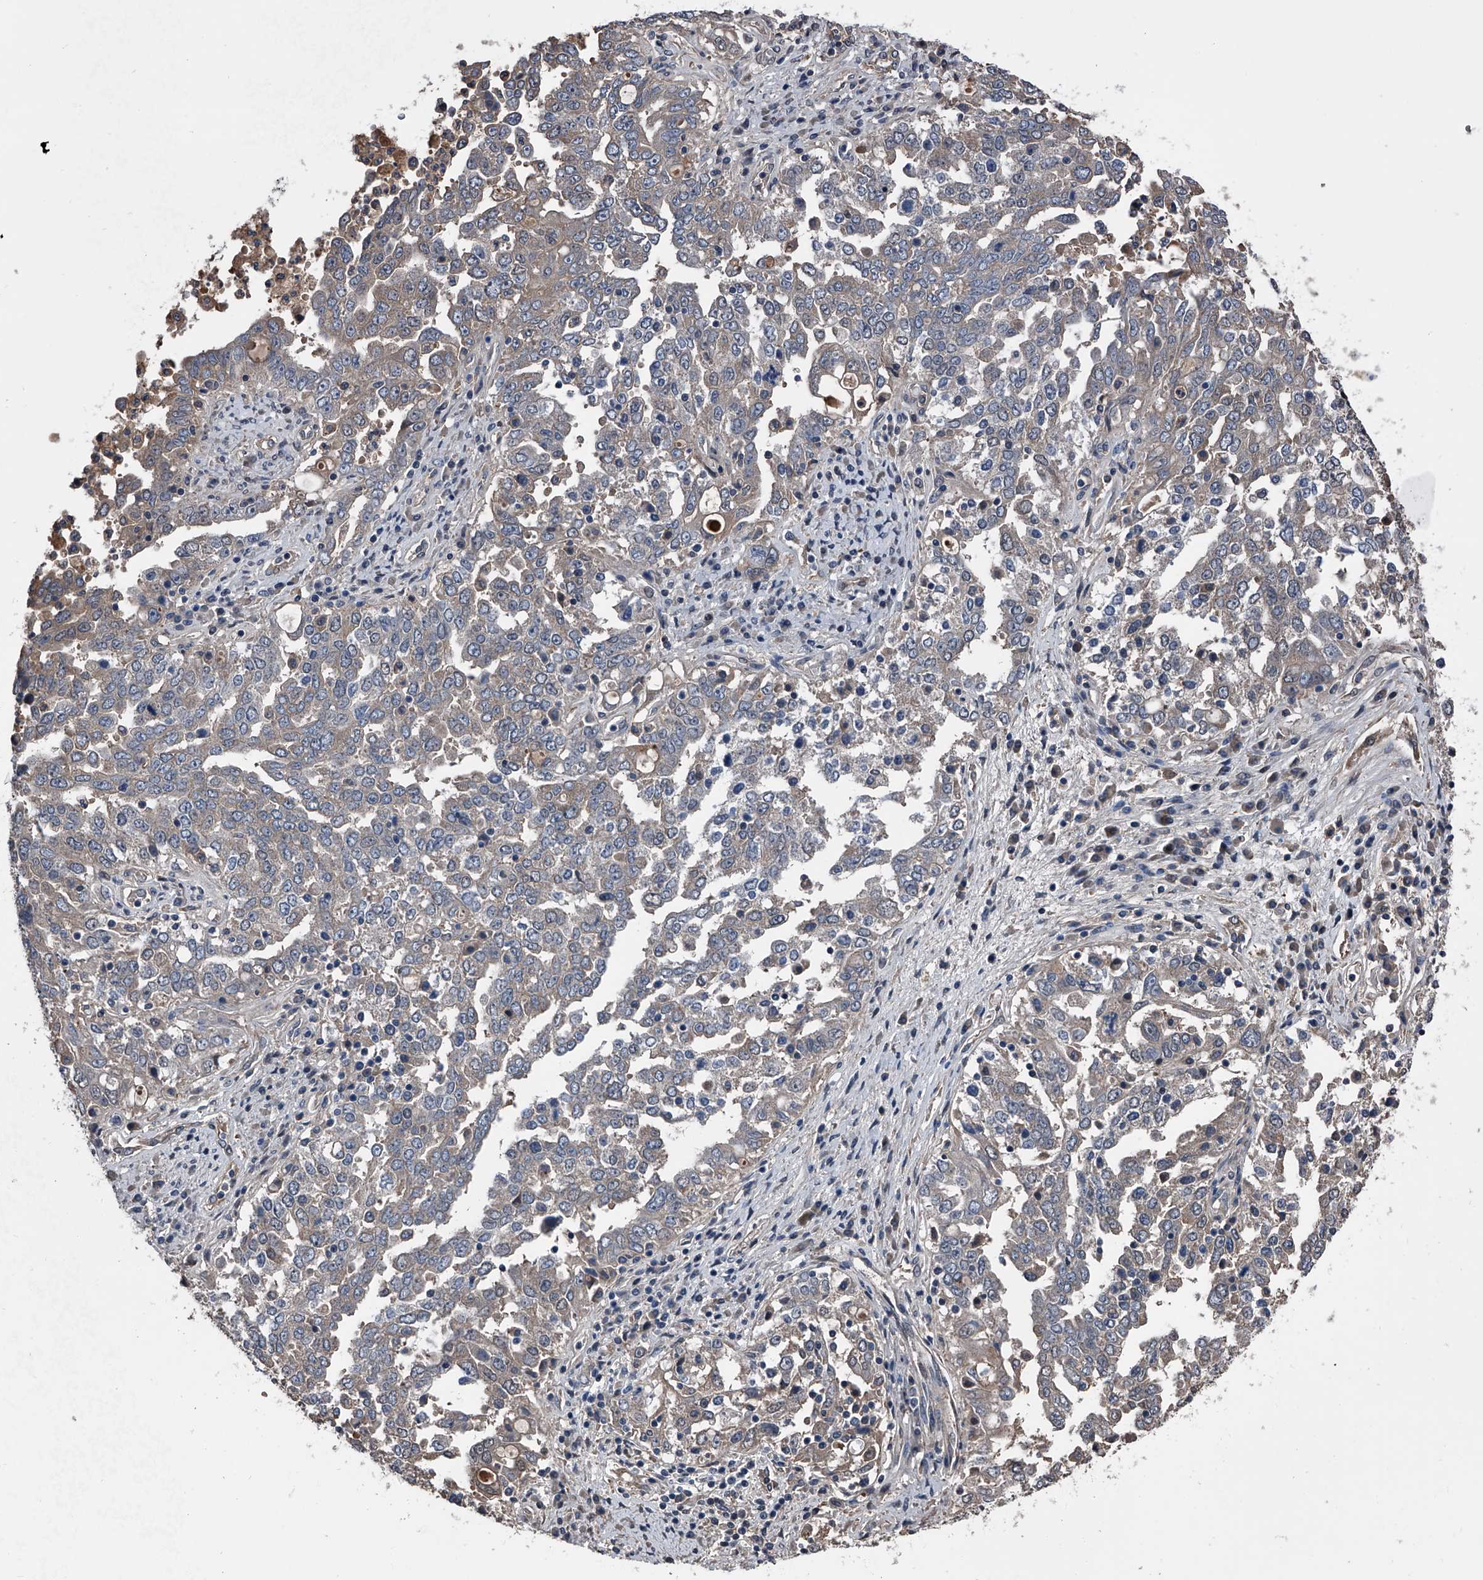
{"staining": {"intensity": "weak", "quantity": "<25%", "location": "cytoplasmic/membranous"}, "tissue": "ovarian cancer", "cell_type": "Tumor cells", "image_type": "cancer", "snomed": [{"axis": "morphology", "description": "Carcinoma, endometroid"}, {"axis": "topography", "description": "Ovary"}], "caption": "Histopathology image shows no significant protein staining in tumor cells of ovarian cancer. The staining was performed using DAB to visualize the protein expression in brown, while the nuclei were stained in blue with hematoxylin (Magnification: 20x).", "gene": "KIF13A", "patient": {"sex": "female", "age": 62}}